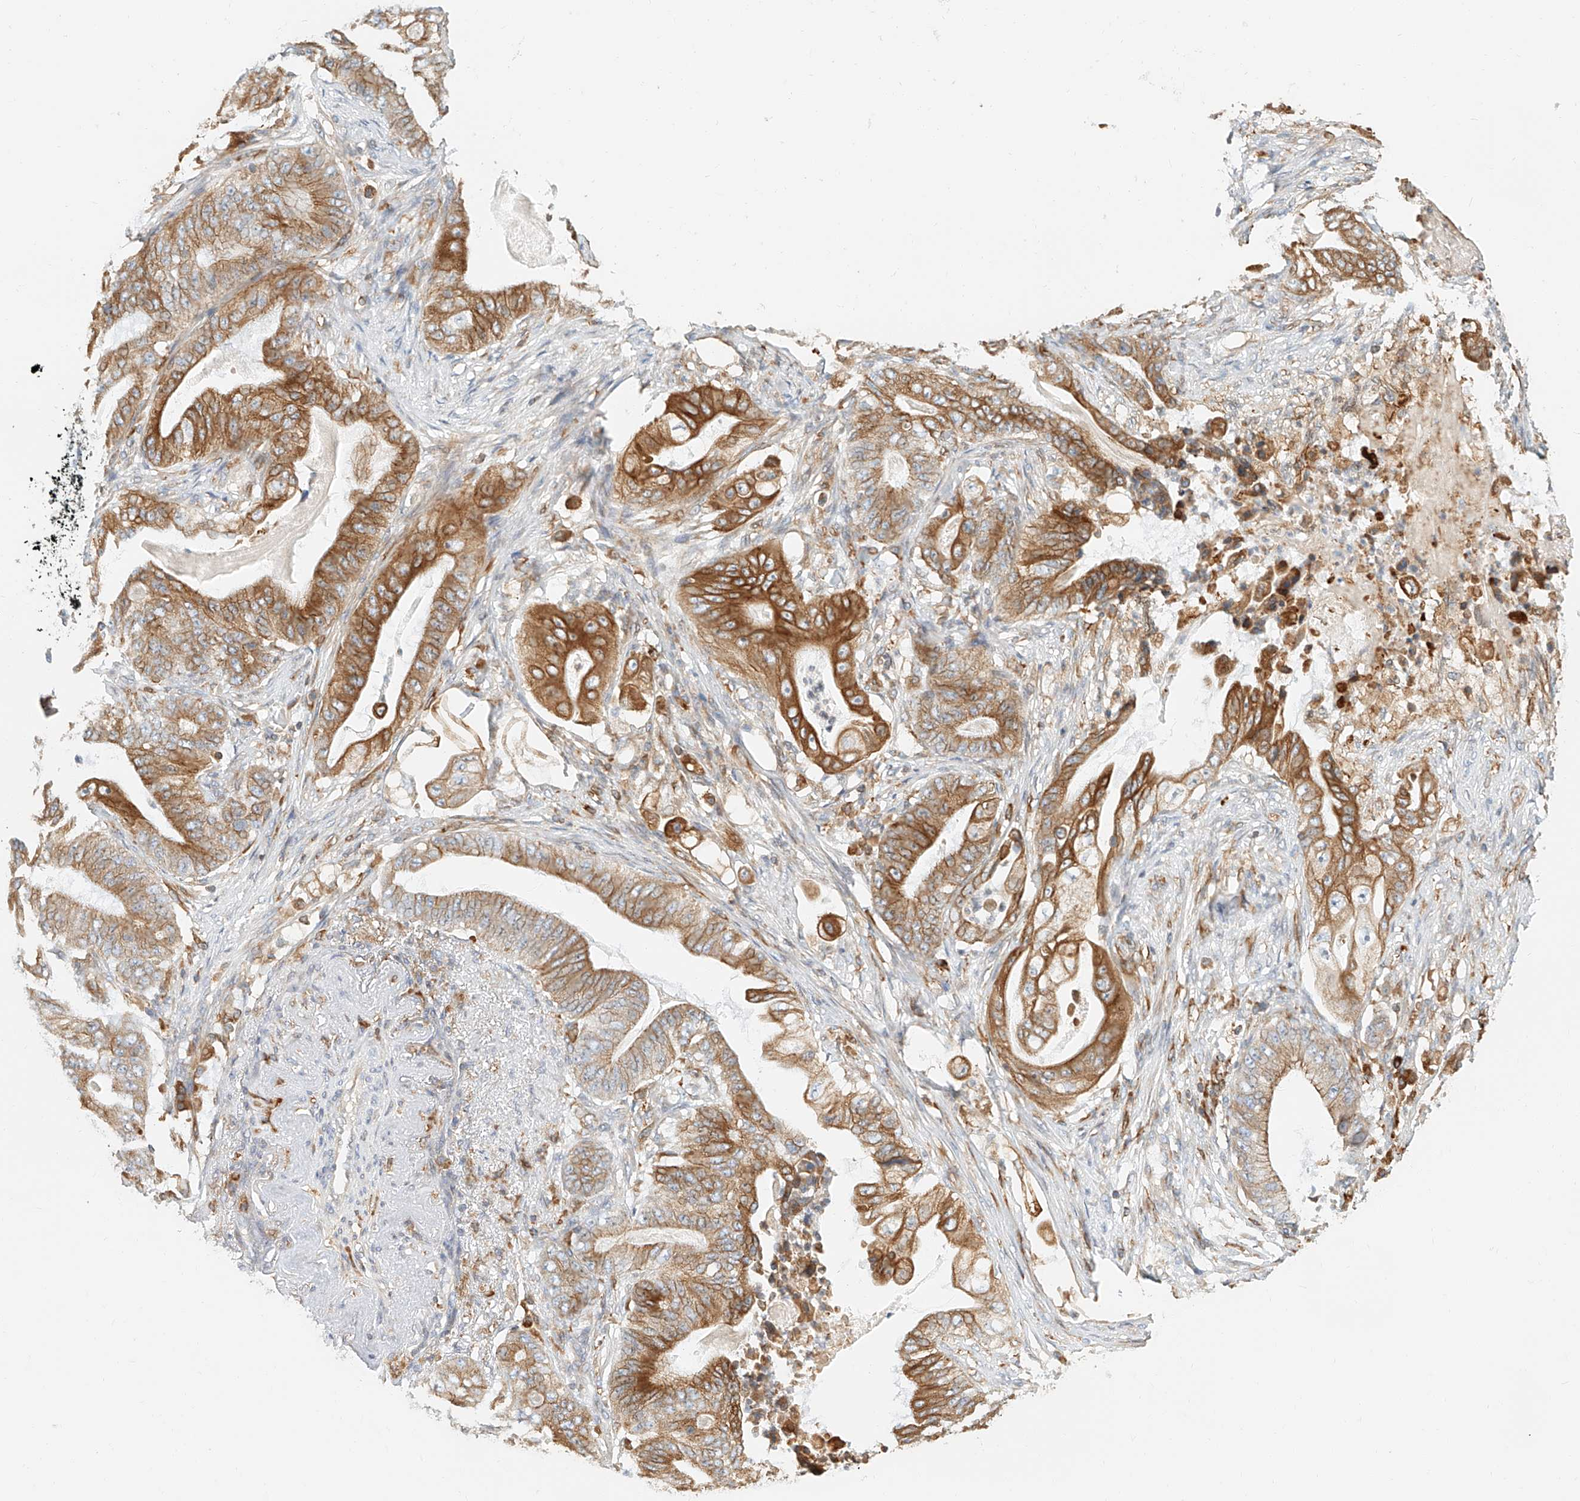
{"staining": {"intensity": "moderate", "quantity": ">75%", "location": "cytoplasmic/membranous"}, "tissue": "stomach cancer", "cell_type": "Tumor cells", "image_type": "cancer", "snomed": [{"axis": "morphology", "description": "Adenocarcinoma, NOS"}, {"axis": "topography", "description": "Stomach"}], "caption": "Protein positivity by immunohistochemistry (IHC) shows moderate cytoplasmic/membranous expression in approximately >75% of tumor cells in stomach cancer (adenocarcinoma). The protein is stained brown, and the nuclei are stained in blue (DAB IHC with brightfield microscopy, high magnification).", "gene": "DHRS7", "patient": {"sex": "female", "age": 73}}